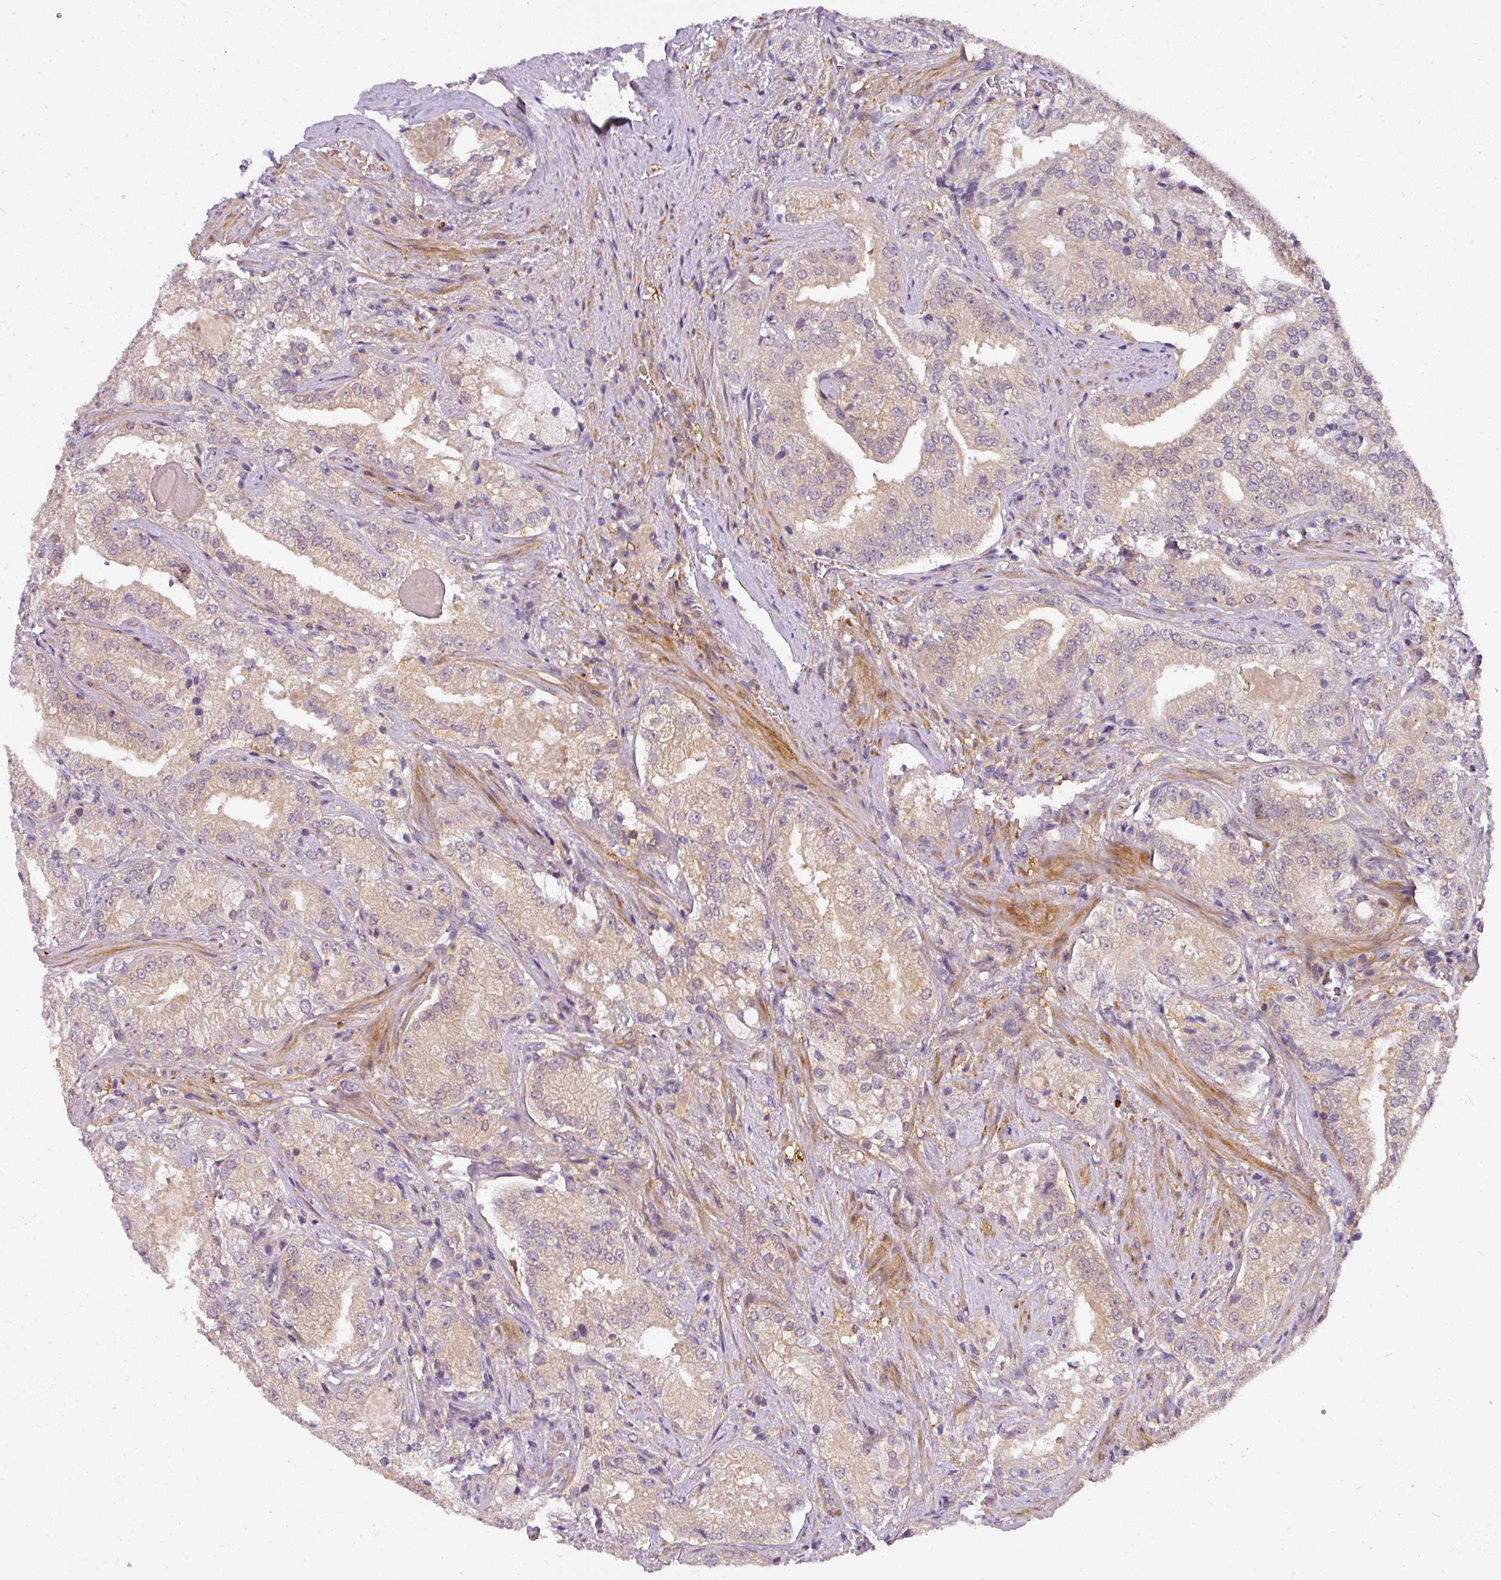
{"staining": {"intensity": "weak", "quantity": ">75%", "location": "cytoplasmic/membranous"}, "tissue": "prostate cancer", "cell_type": "Tumor cells", "image_type": "cancer", "snomed": [{"axis": "morphology", "description": "Adenocarcinoma, High grade"}, {"axis": "topography", "description": "Prostate"}], "caption": "Protein analysis of prostate cancer tissue exhibits weak cytoplasmic/membranous positivity in approximately >75% of tumor cells. (DAB IHC, brown staining for protein, blue staining for nuclei).", "gene": "ADH5", "patient": {"sex": "male", "age": 70}}